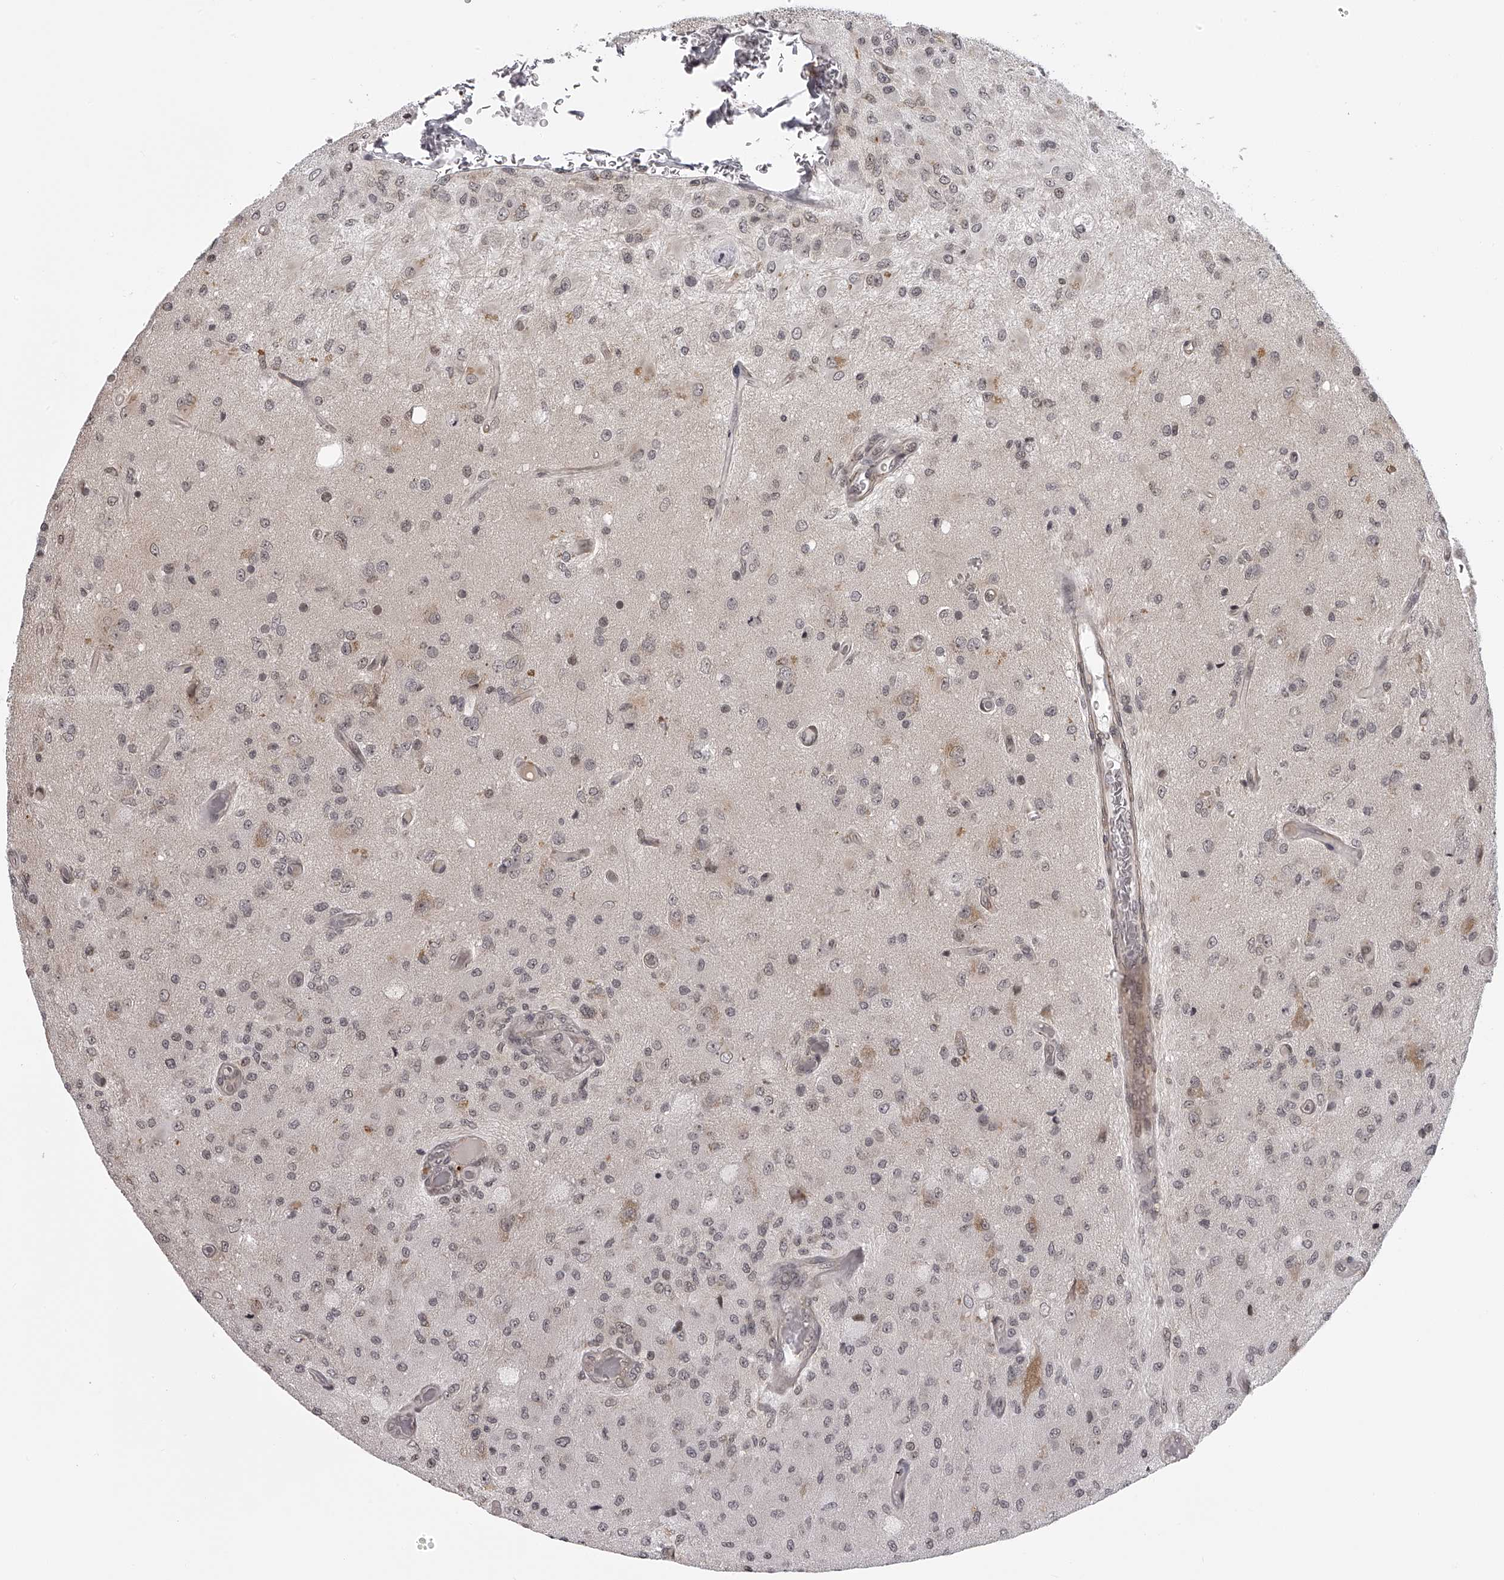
{"staining": {"intensity": "weak", "quantity": "25%-75%", "location": "nuclear"}, "tissue": "glioma", "cell_type": "Tumor cells", "image_type": "cancer", "snomed": [{"axis": "morphology", "description": "Normal tissue, NOS"}, {"axis": "morphology", "description": "Glioma, malignant, High grade"}, {"axis": "topography", "description": "Cerebral cortex"}], "caption": "Glioma tissue exhibits weak nuclear staining in approximately 25%-75% of tumor cells The staining was performed using DAB (3,3'-diaminobenzidine), with brown indicating positive protein expression. Nuclei are stained blue with hematoxylin.", "gene": "ODF2L", "patient": {"sex": "male", "age": 77}}